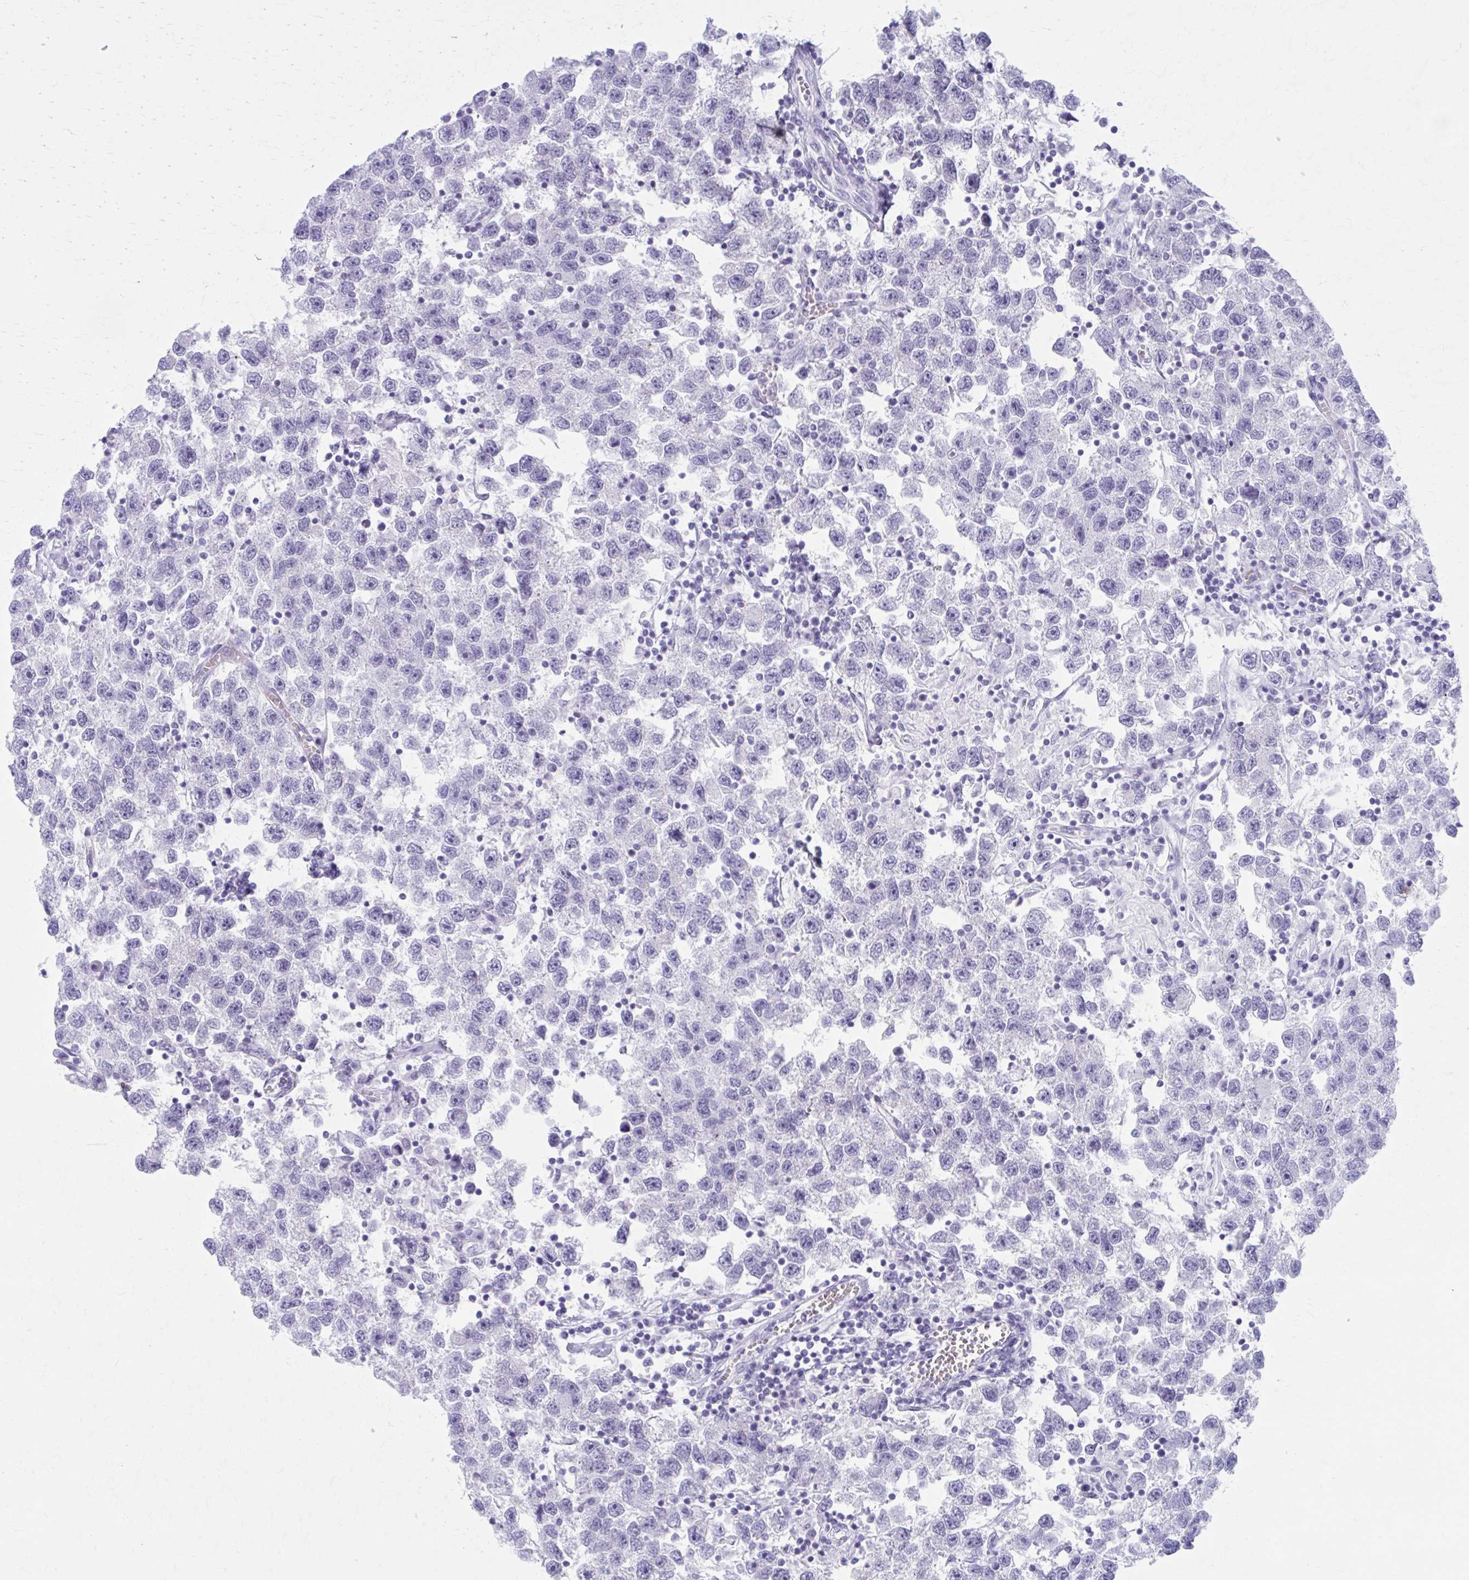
{"staining": {"intensity": "negative", "quantity": "none", "location": "none"}, "tissue": "testis cancer", "cell_type": "Tumor cells", "image_type": "cancer", "snomed": [{"axis": "morphology", "description": "Seminoma, NOS"}, {"axis": "topography", "description": "Testis"}], "caption": "This photomicrograph is of seminoma (testis) stained with immunohistochemistry to label a protein in brown with the nuclei are counter-stained blue. There is no staining in tumor cells.", "gene": "CCDC105", "patient": {"sex": "male", "age": 26}}